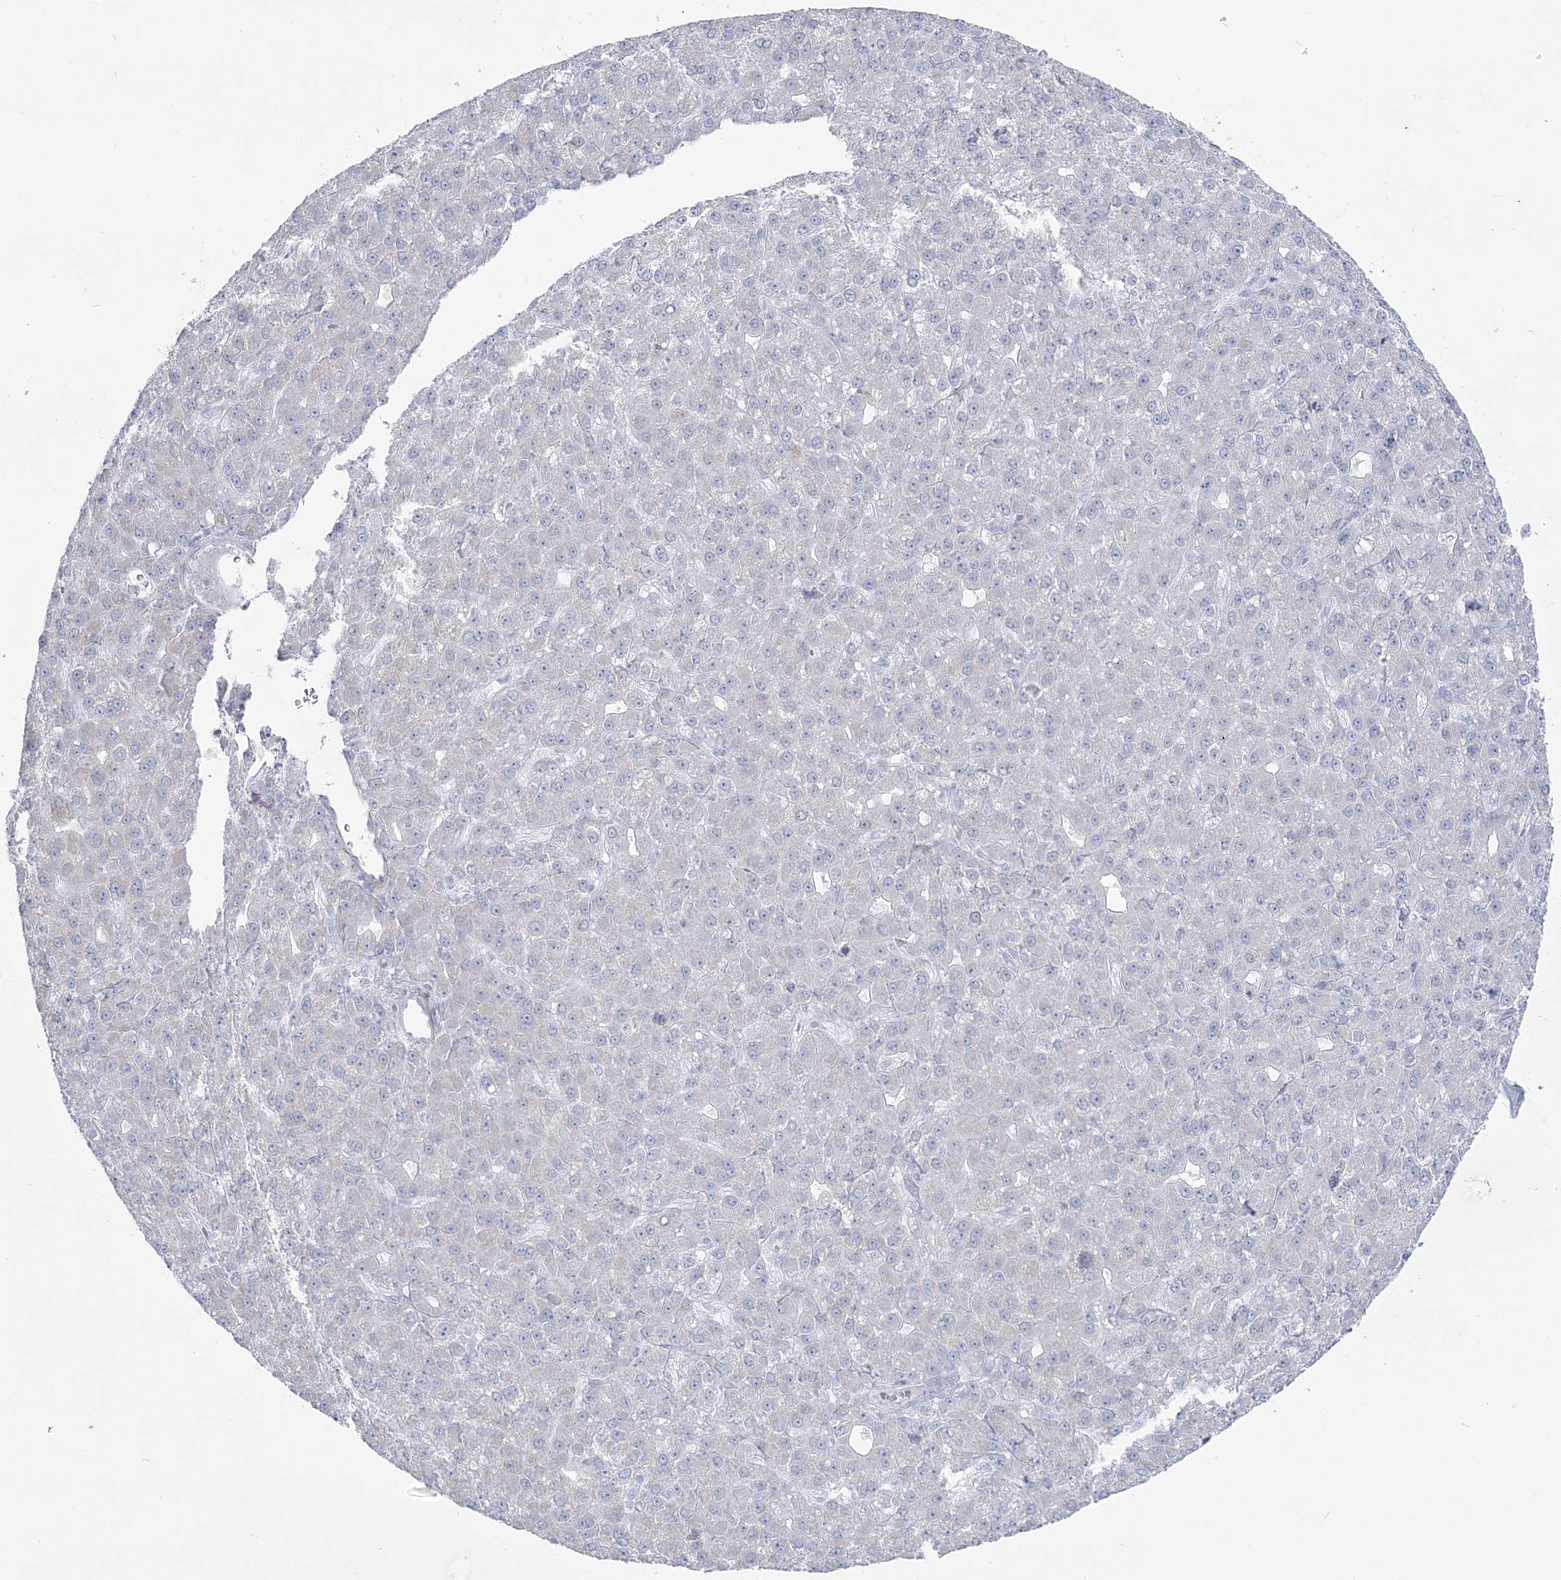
{"staining": {"intensity": "negative", "quantity": "none", "location": "none"}, "tissue": "liver cancer", "cell_type": "Tumor cells", "image_type": "cancer", "snomed": [{"axis": "morphology", "description": "Carcinoma, Hepatocellular, NOS"}, {"axis": "topography", "description": "Liver"}], "caption": "The image shows no significant positivity in tumor cells of liver hepatocellular carcinoma.", "gene": "ZNF843", "patient": {"sex": "male", "age": 67}}